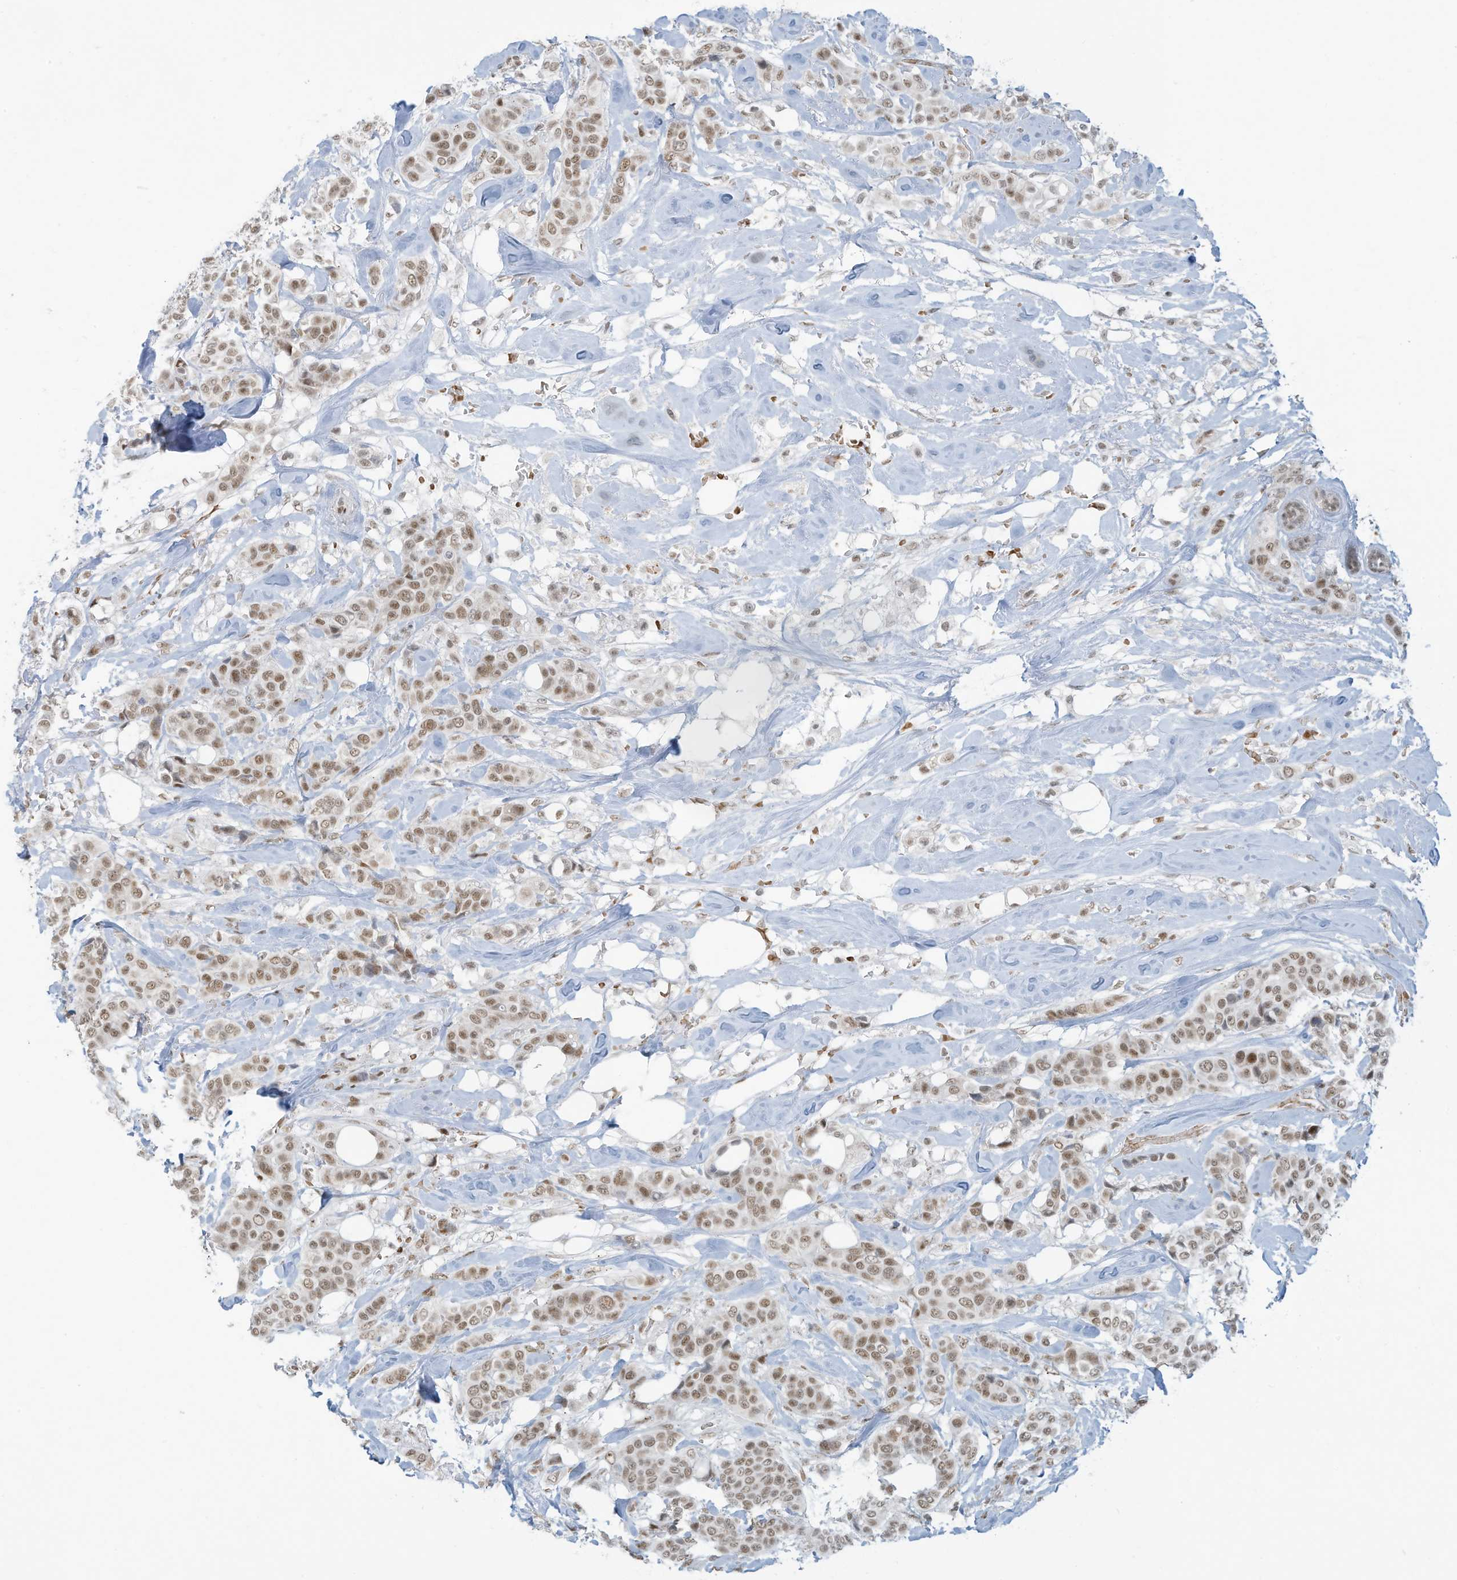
{"staining": {"intensity": "moderate", "quantity": ">75%", "location": "nuclear"}, "tissue": "breast cancer", "cell_type": "Tumor cells", "image_type": "cancer", "snomed": [{"axis": "morphology", "description": "Lobular carcinoma"}, {"axis": "topography", "description": "Breast"}], "caption": "Human lobular carcinoma (breast) stained with a brown dye exhibits moderate nuclear positive positivity in approximately >75% of tumor cells.", "gene": "ECT2L", "patient": {"sex": "female", "age": 51}}